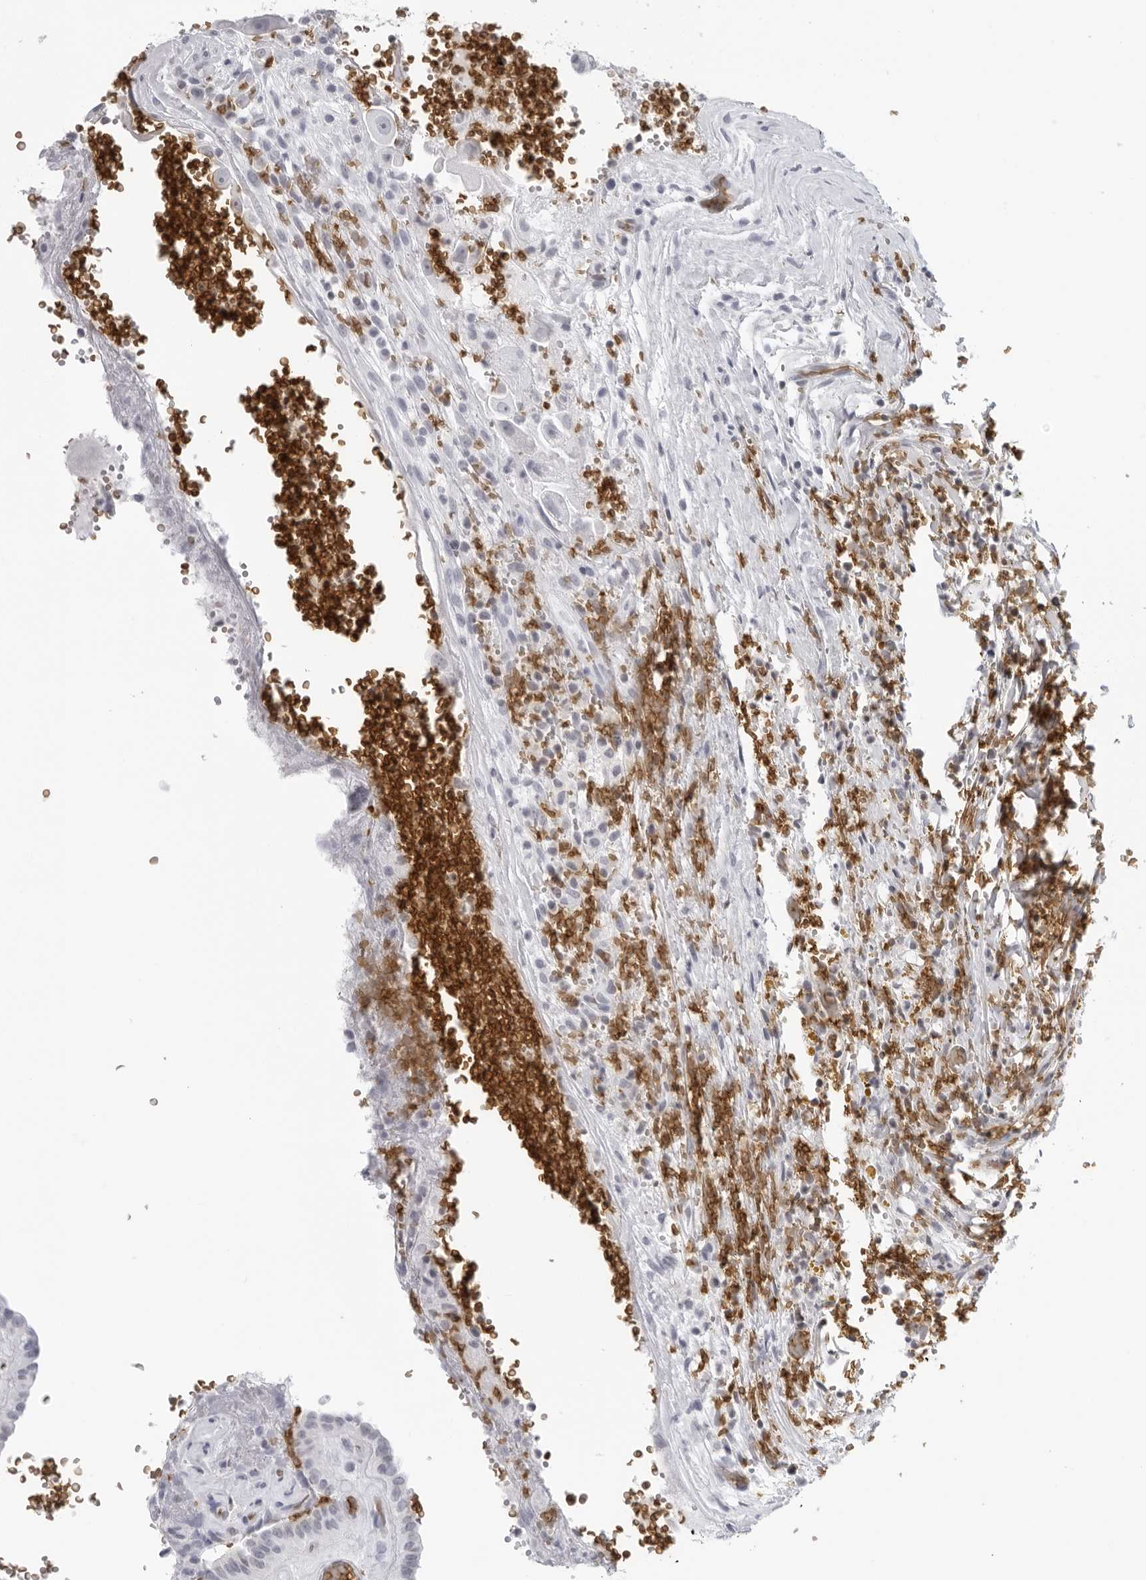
{"staining": {"intensity": "negative", "quantity": "none", "location": "none"}, "tissue": "thyroid cancer", "cell_type": "Tumor cells", "image_type": "cancer", "snomed": [{"axis": "morphology", "description": "Papillary adenocarcinoma, NOS"}, {"axis": "topography", "description": "Thyroid gland"}], "caption": "DAB (3,3'-diaminobenzidine) immunohistochemical staining of papillary adenocarcinoma (thyroid) reveals no significant positivity in tumor cells.", "gene": "EPB41", "patient": {"sex": "male", "age": 77}}